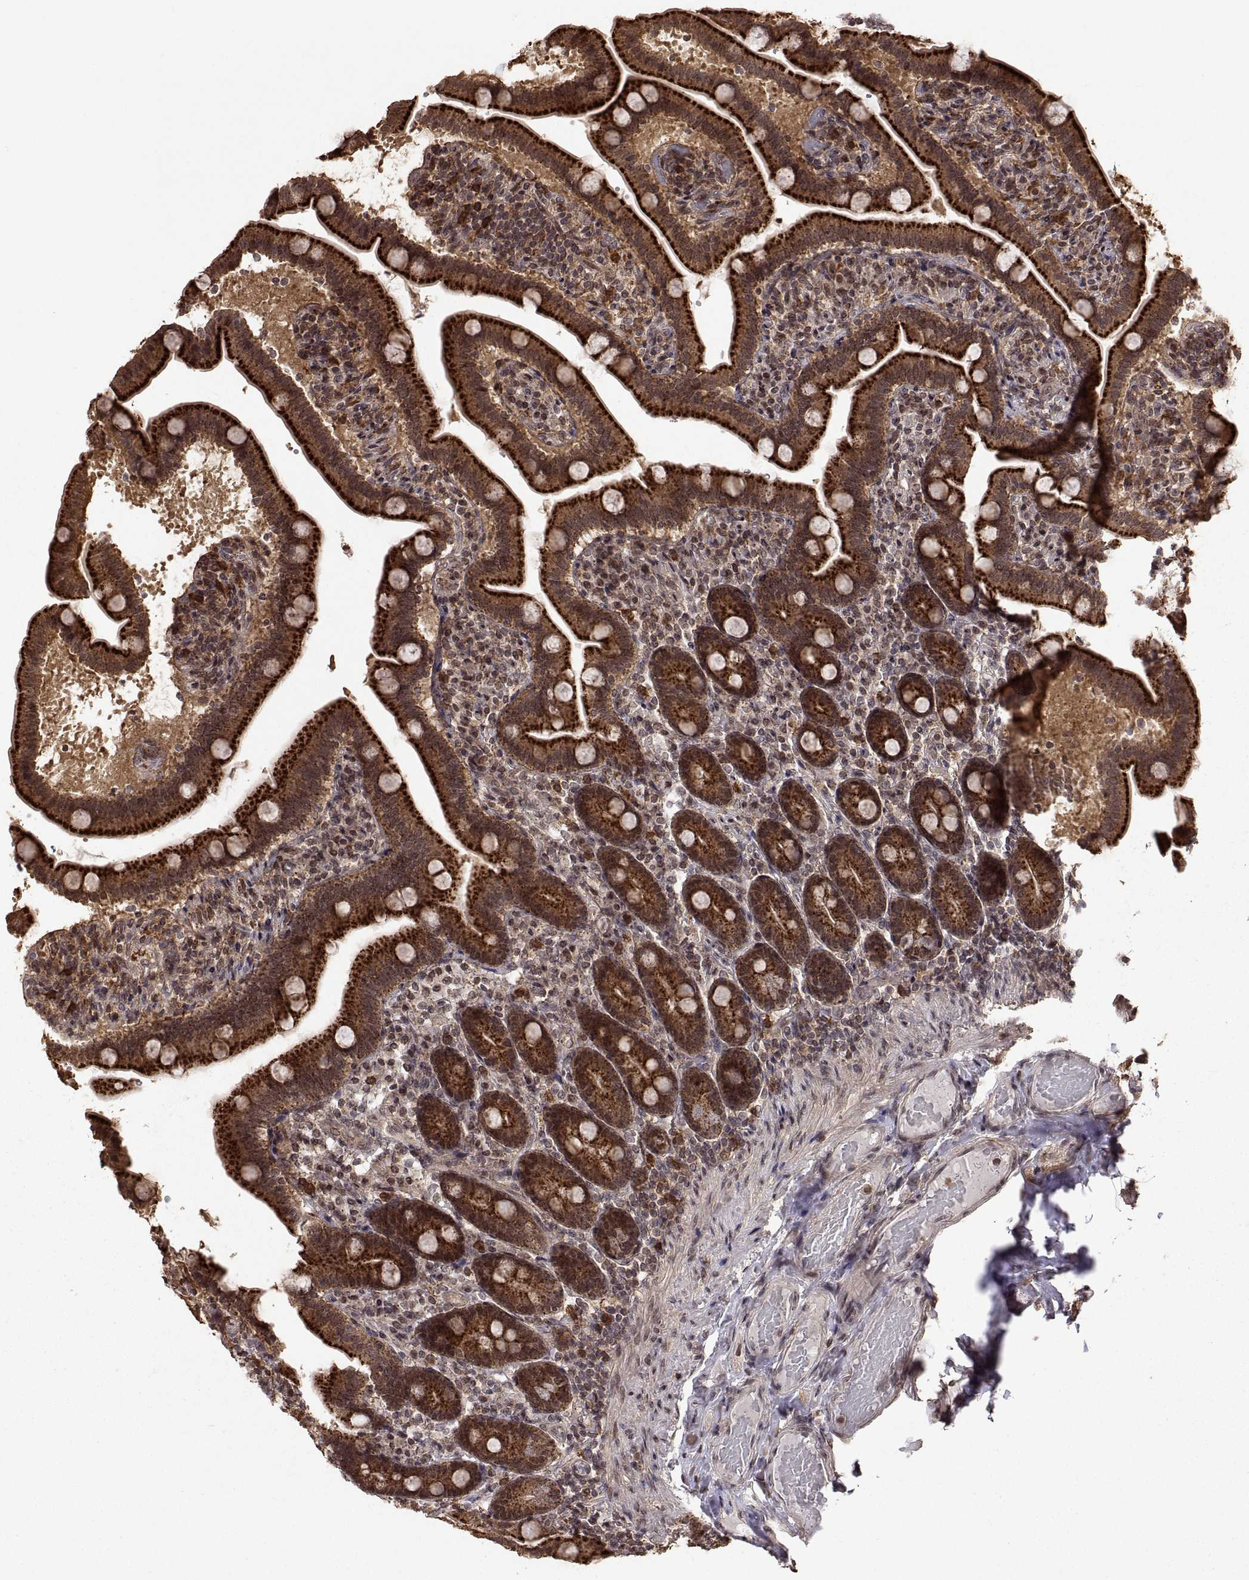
{"staining": {"intensity": "strong", "quantity": ">75%", "location": "cytoplasmic/membranous"}, "tissue": "small intestine", "cell_type": "Glandular cells", "image_type": "normal", "snomed": [{"axis": "morphology", "description": "Normal tissue, NOS"}, {"axis": "topography", "description": "Small intestine"}], "caption": "Immunohistochemical staining of normal human small intestine reveals strong cytoplasmic/membranous protein positivity in approximately >75% of glandular cells. (Brightfield microscopy of DAB IHC at high magnification).", "gene": "ZNRF2", "patient": {"sex": "male", "age": 66}}